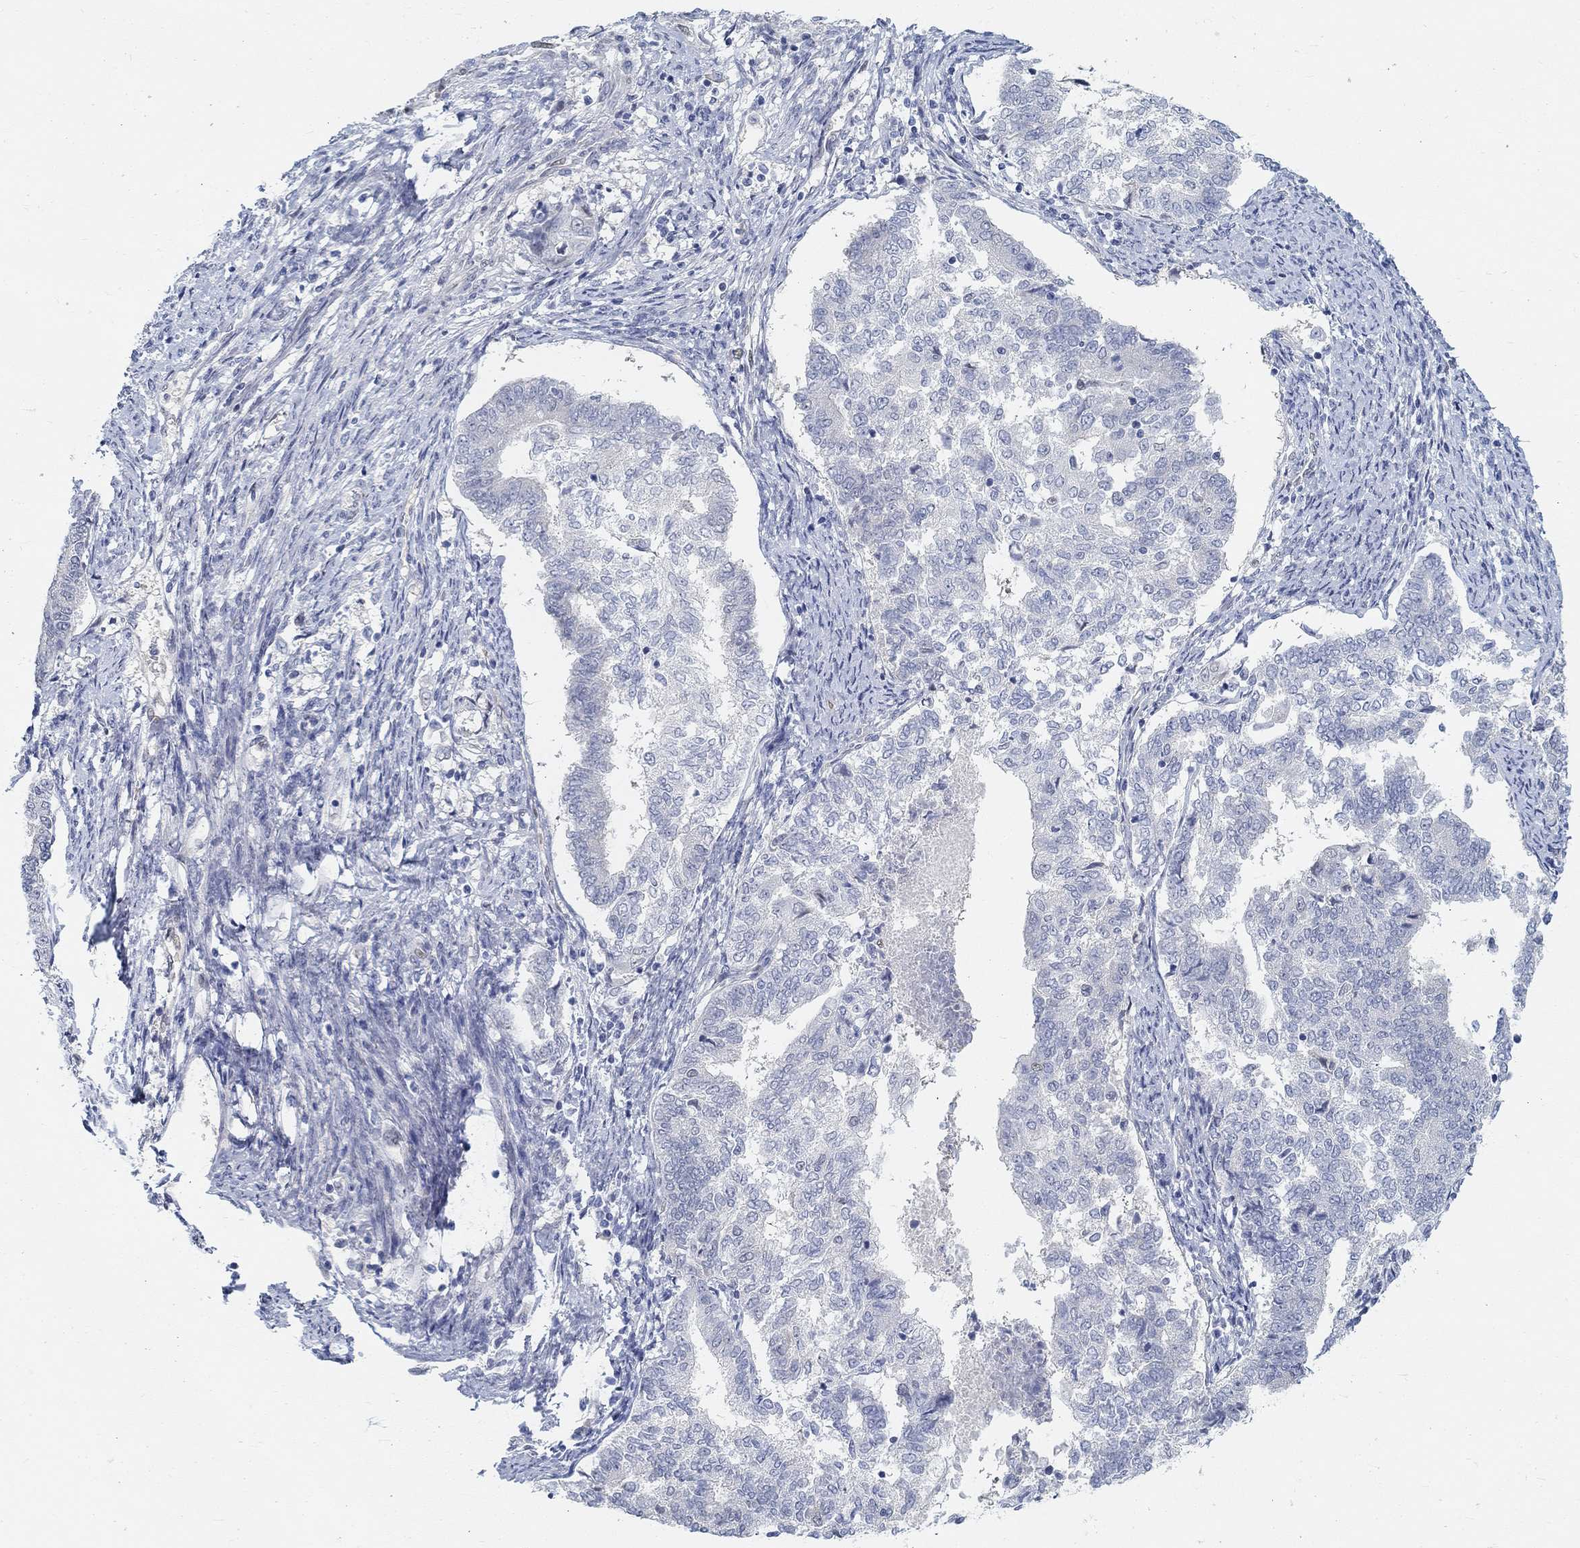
{"staining": {"intensity": "negative", "quantity": "none", "location": "none"}, "tissue": "endometrial cancer", "cell_type": "Tumor cells", "image_type": "cancer", "snomed": [{"axis": "morphology", "description": "Adenocarcinoma, NOS"}, {"axis": "topography", "description": "Endometrium"}], "caption": "Image shows no significant protein expression in tumor cells of endometrial adenocarcinoma. (DAB (3,3'-diaminobenzidine) immunohistochemistry (IHC) with hematoxylin counter stain).", "gene": "SNTG2", "patient": {"sex": "female", "age": 65}}